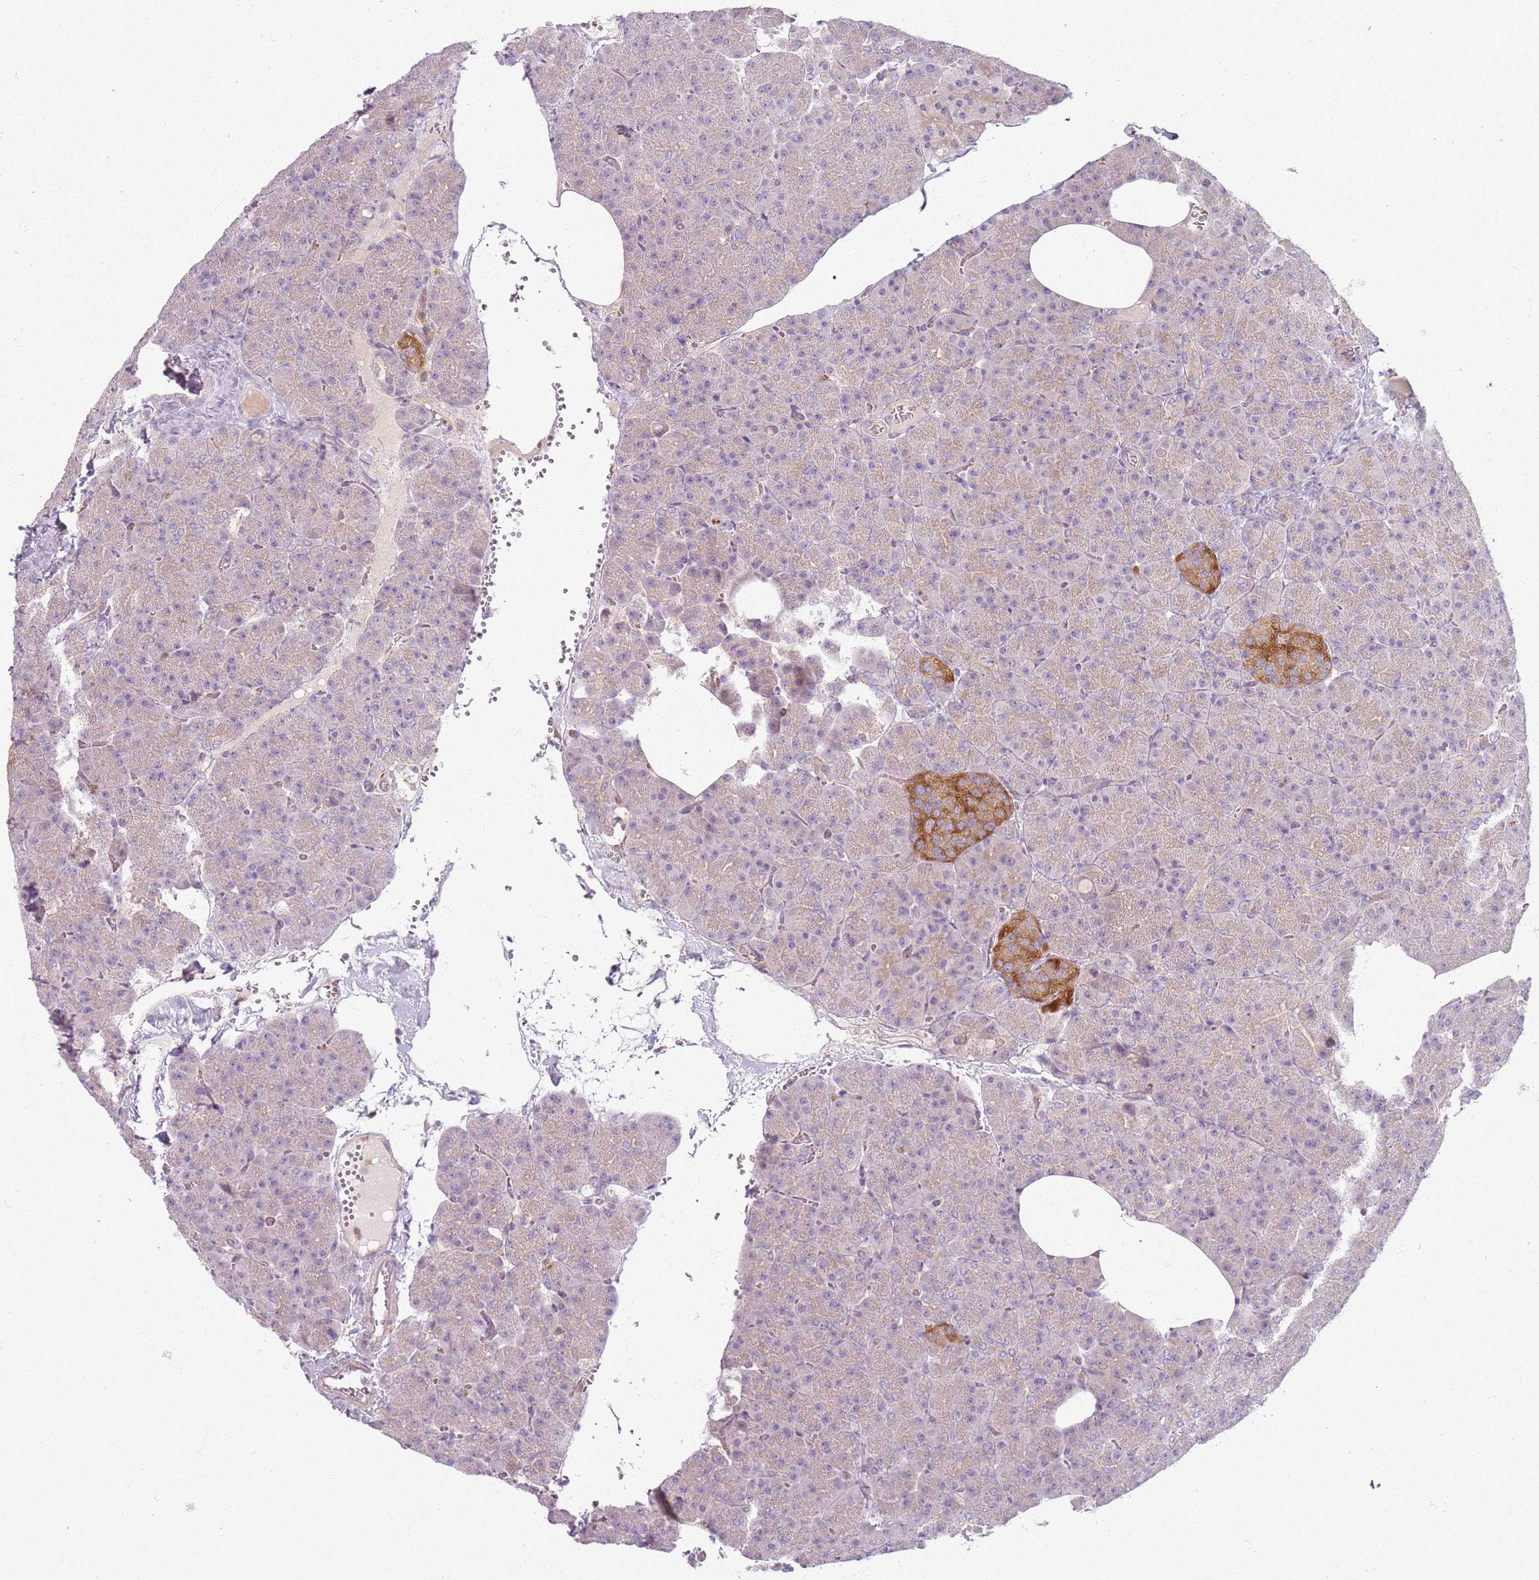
{"staining": {"intensity": "moderate", "quantity": "25%-75%", "location": "cytoplasmic/membranous"}, "tissue": "pancreas", "cell_type": "Exocrine glandular cells", "image_type": "normal", "snomed": [{"axis": "morphology", "description": "Normal tissue, NOS"}, {"axis": "morphology", "description": "Carcinoid, malignant, NOS"}, {"axis": "topography", "description": "Pancreas"}], "caption": "The immunohistochemical stain shows moderate cytoplasmic/membranous expression in exocrine glandular cells of unremarkable pancreas.", "gene": "ZDHHC2", "patient": {"sex": "female", "age": 35}}